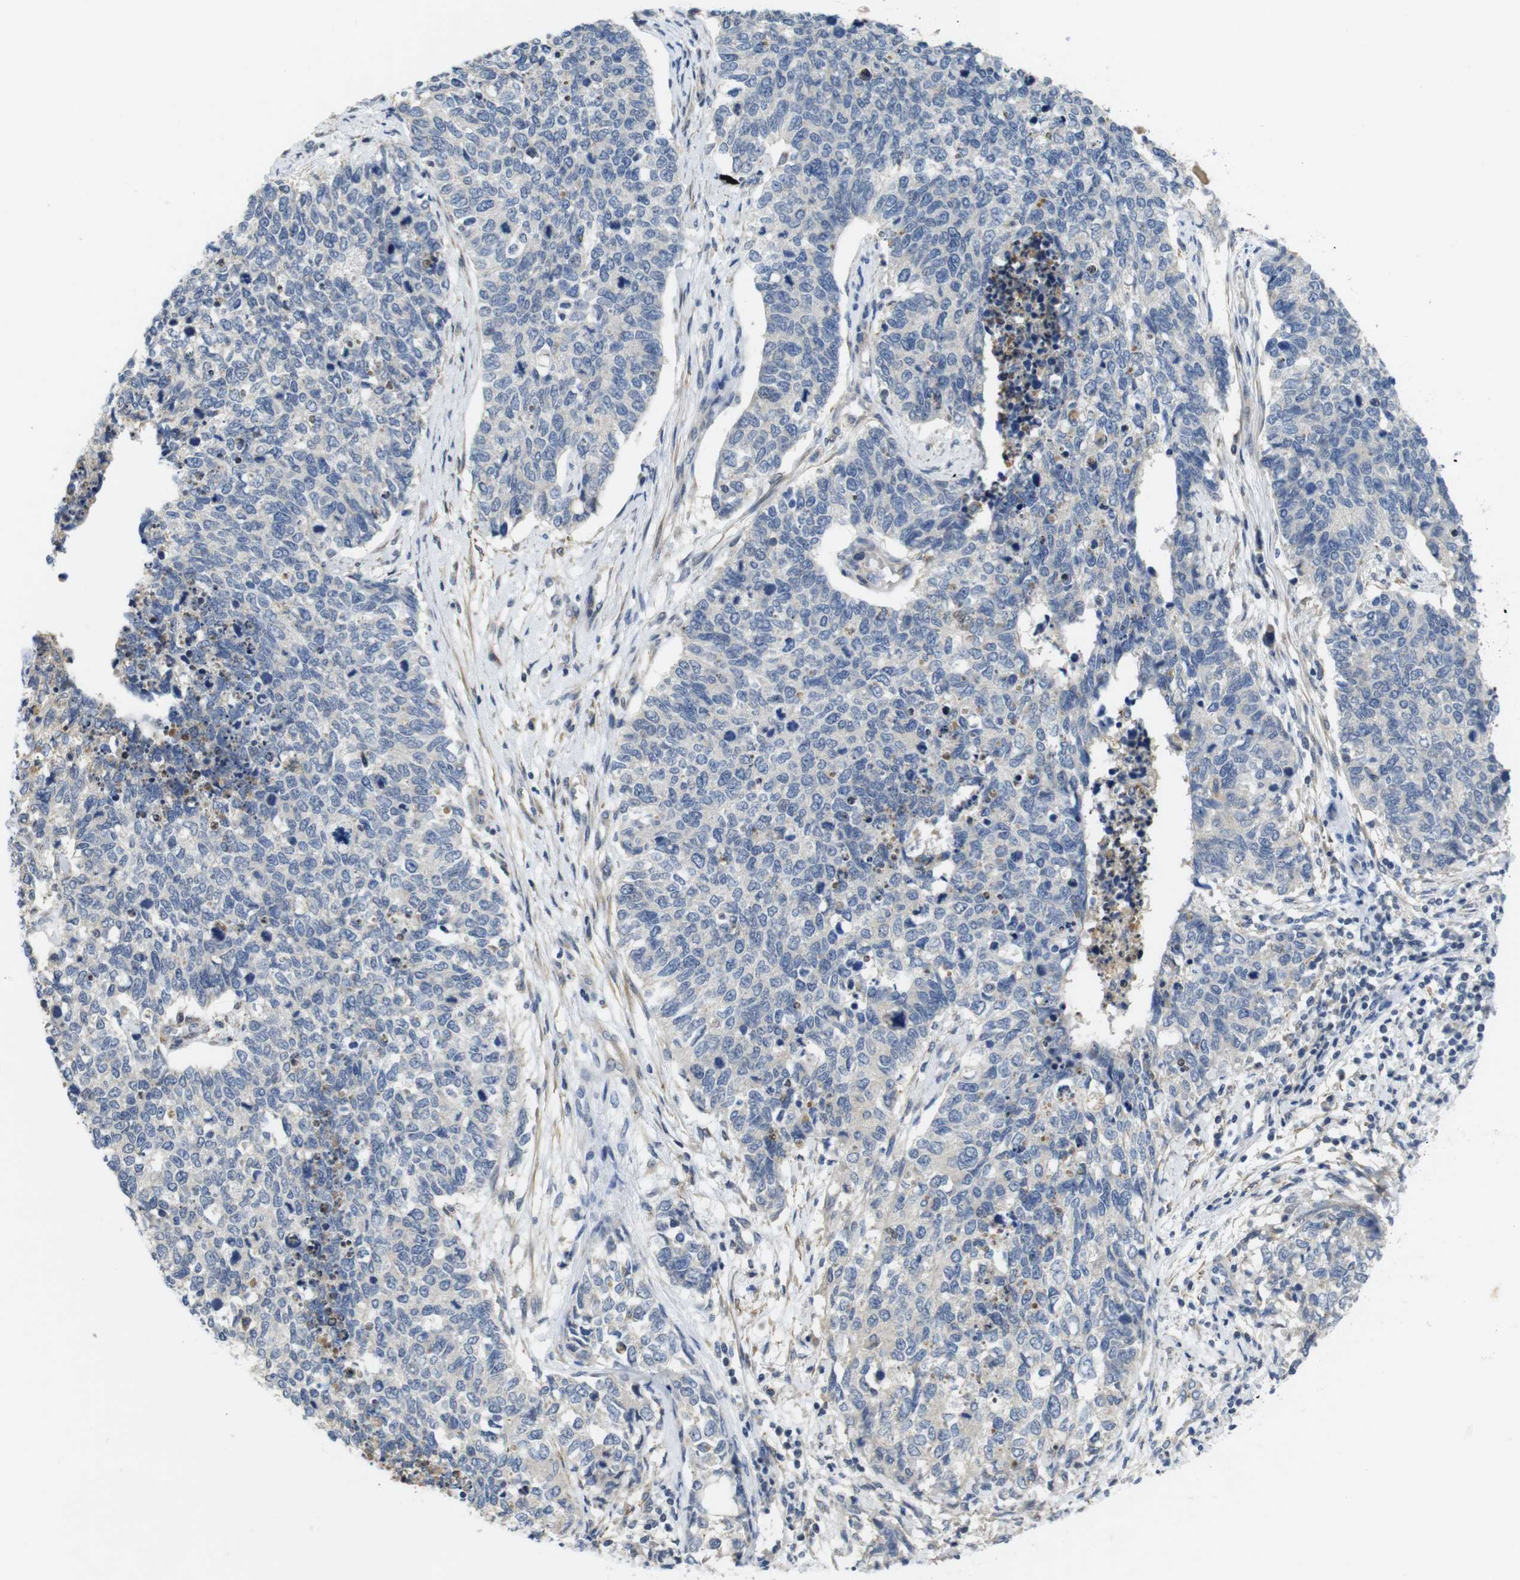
{"staining": {"intensity": "negative", "quantity": "none", "location": "none"}, "tissue": "cervical cancer", "cell_type": "Tumor cells", "image_type": "cancer", "snomed": [{"axis": "morphology", "description": "Squamous cell carcinoma, NOS"}, {"axis": "topography", "description": "Cervix"}], "caption": "DAB (3,3'-diaminobenzidine) immunohistochemical staining of squamous cell carcinoma (cervical) shows no significant staining in tumor cells.", "gene": "FNTA", "patient": {"sex": "female", "age": 63}}